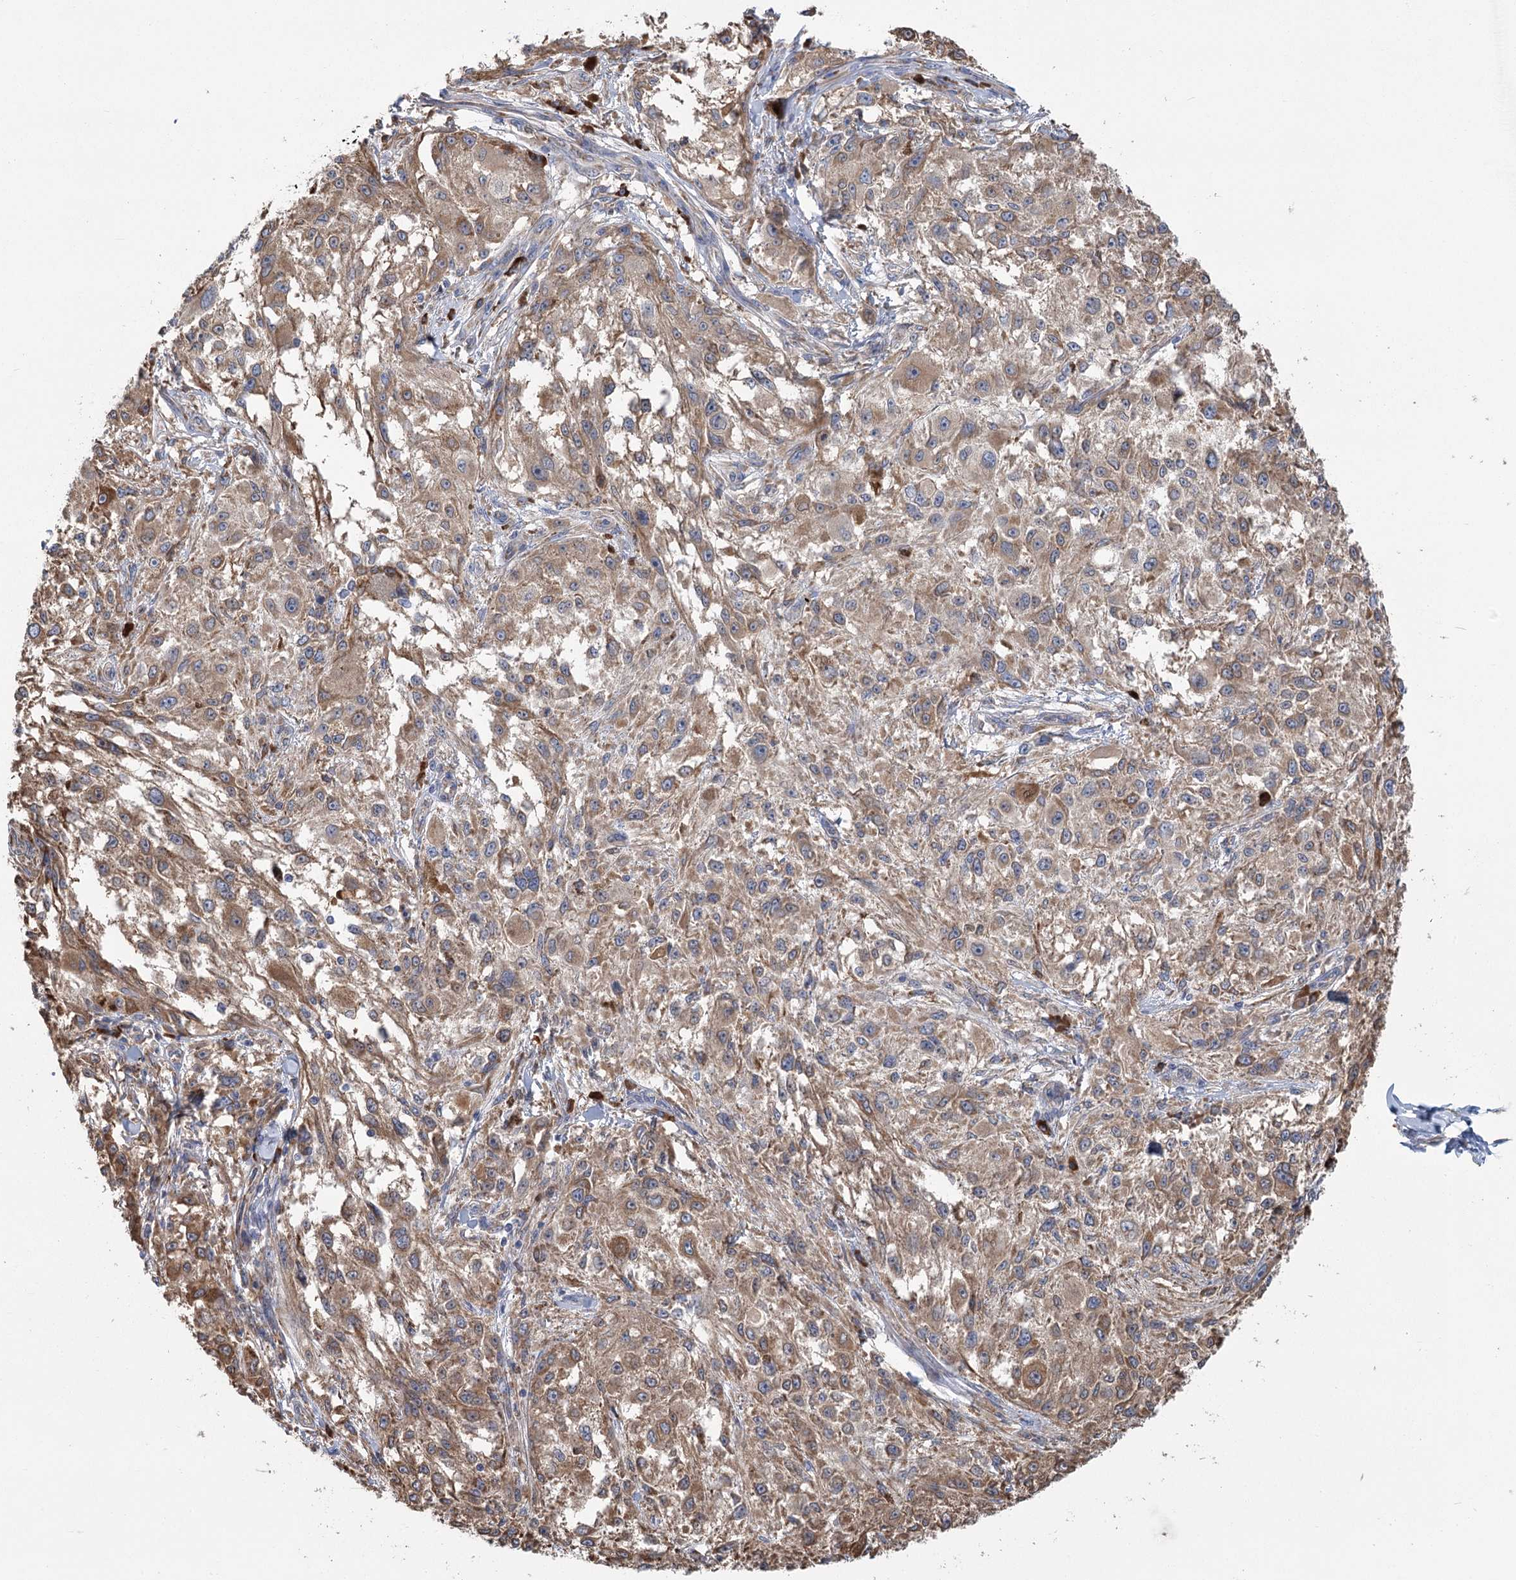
{"staining": {"intensity": "weak", "quantity": ">75%", "location": "cytoplasmic/membranous"}, "tissue": "melanoma", "cell_type": "Tumor cells", "image_type": "cancer", "snomed": [{"axis": "morphology", "description": "Necrosis, NOS"}, {"axis": "morphology", "description": "Malignant melanoma, NOS"}, {"axis": "topography", "description": "Skin"}], "caption": "IHC micrograph of human melanoma stained for a protein (brown), which shows low levels of weak cytoplasmic/membranous expression in about >75% of tumor cells.", "gene": "METTL24", "patient": {"sex": "female", "age": 87}}